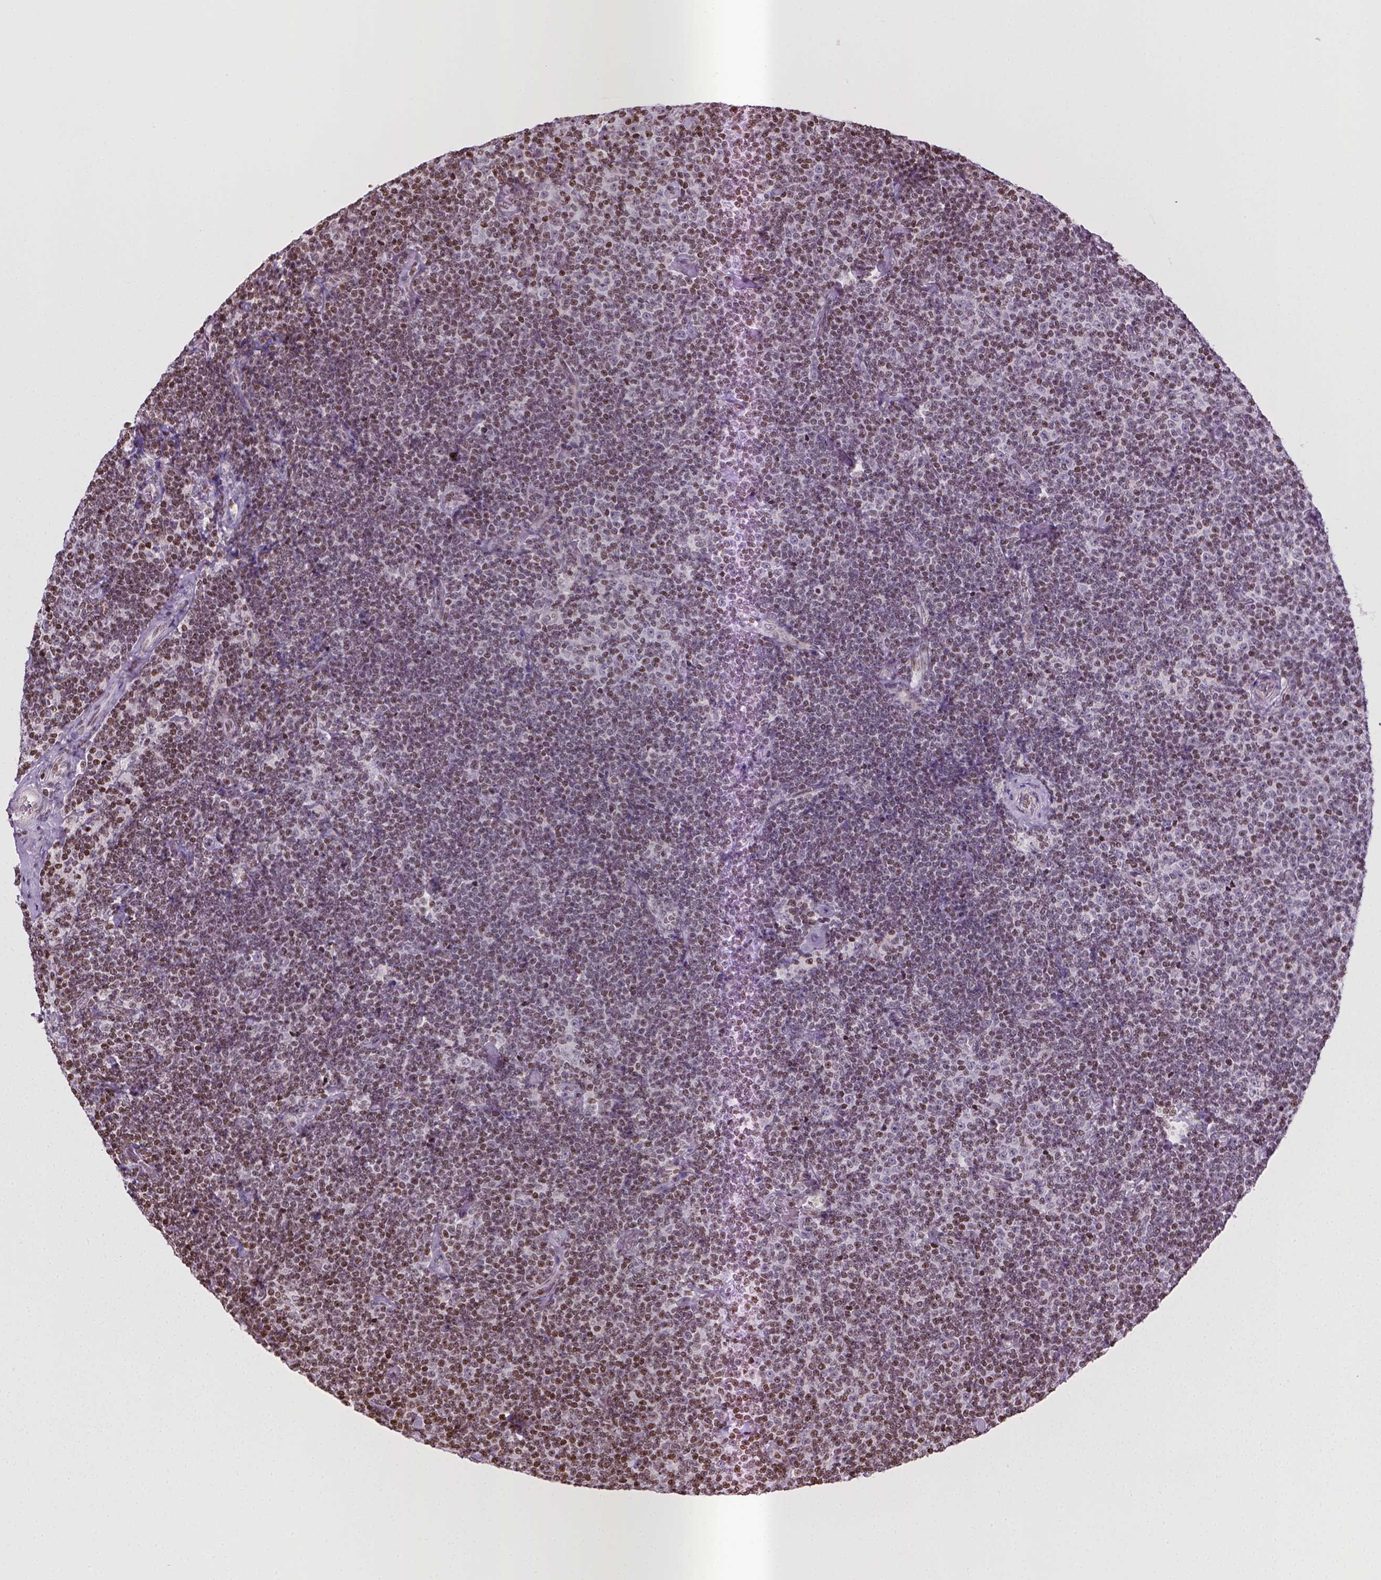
{"staining": {"intensity": "moderate", "quantity": "25%-75%", "location": "nuclear"}, "tissue": "lymphoma", "cell_type": "Tumor cells", "image_type": "cancer", "snomed": [{"axis": "morphology", "description": "Malignant lymphoma, non-Hodgkin's type, Low grade"}, {"axis": "topography", "description": "Lymph node"}], "caption": "Tumor cells demonstrate medium levels of moderate nuclear expression in approximately 25%-75% of cells in human lymphoma.", "gene": "PIP4K2A", "patient": {"sex": "male", "age": 81}}